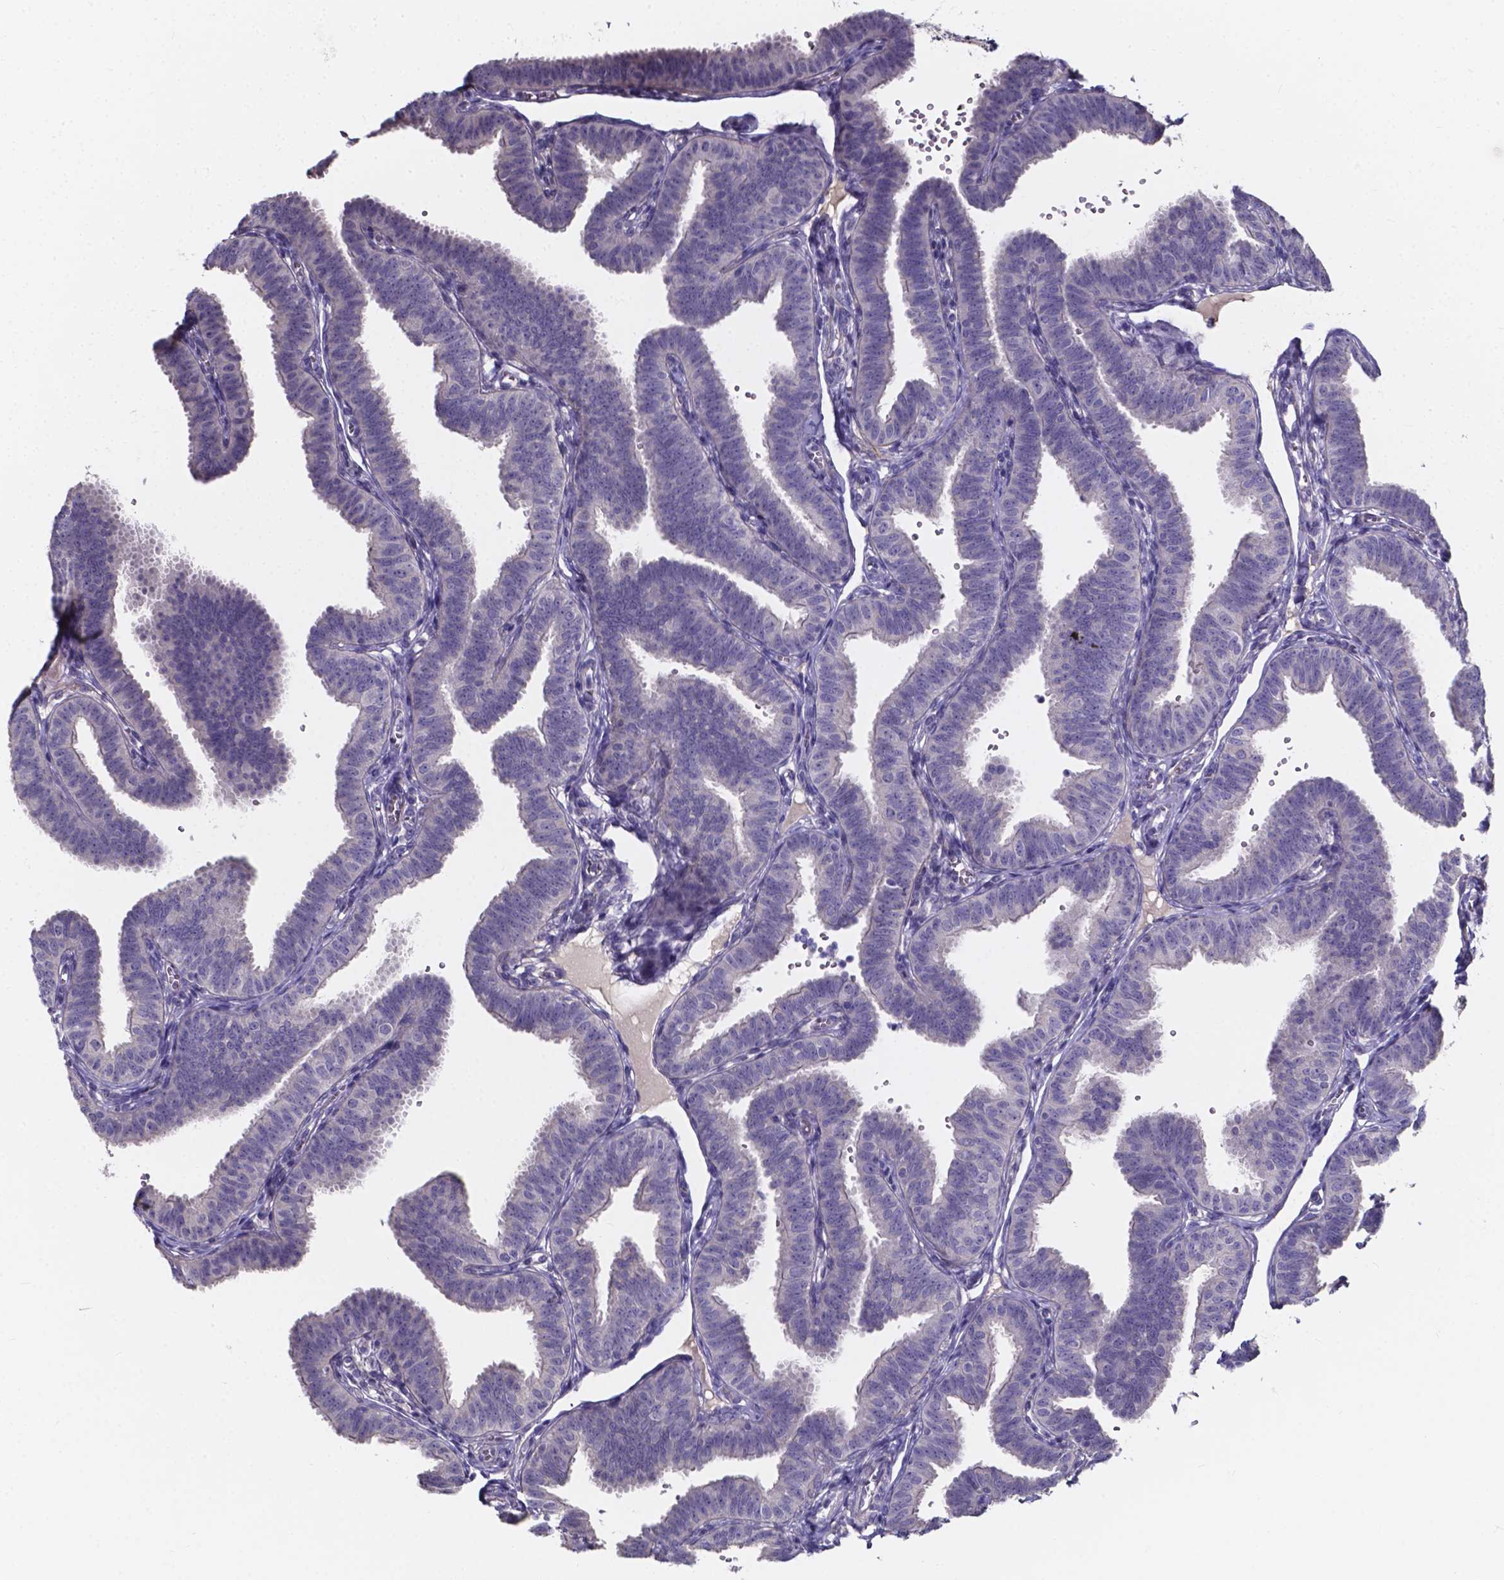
{"staining": {"intensity": "negative", "quantity": "none", "location": "none"}, "tissue": "fallopian tube", "cell_type": "Glandular cells", "image_type": "normal", "snomed": [{"axis": "morphology", "description": "Normal tissue, NOS"}, {"axis": "topography", "description": "Fallopian tube"}], "caption": "This is an immunohistochemistry image of unremarkable human fallopian tube. There is no staining in glandular cells.", "gene": "SPOCD1", "patient": {"sex": "female", "age": 25}}